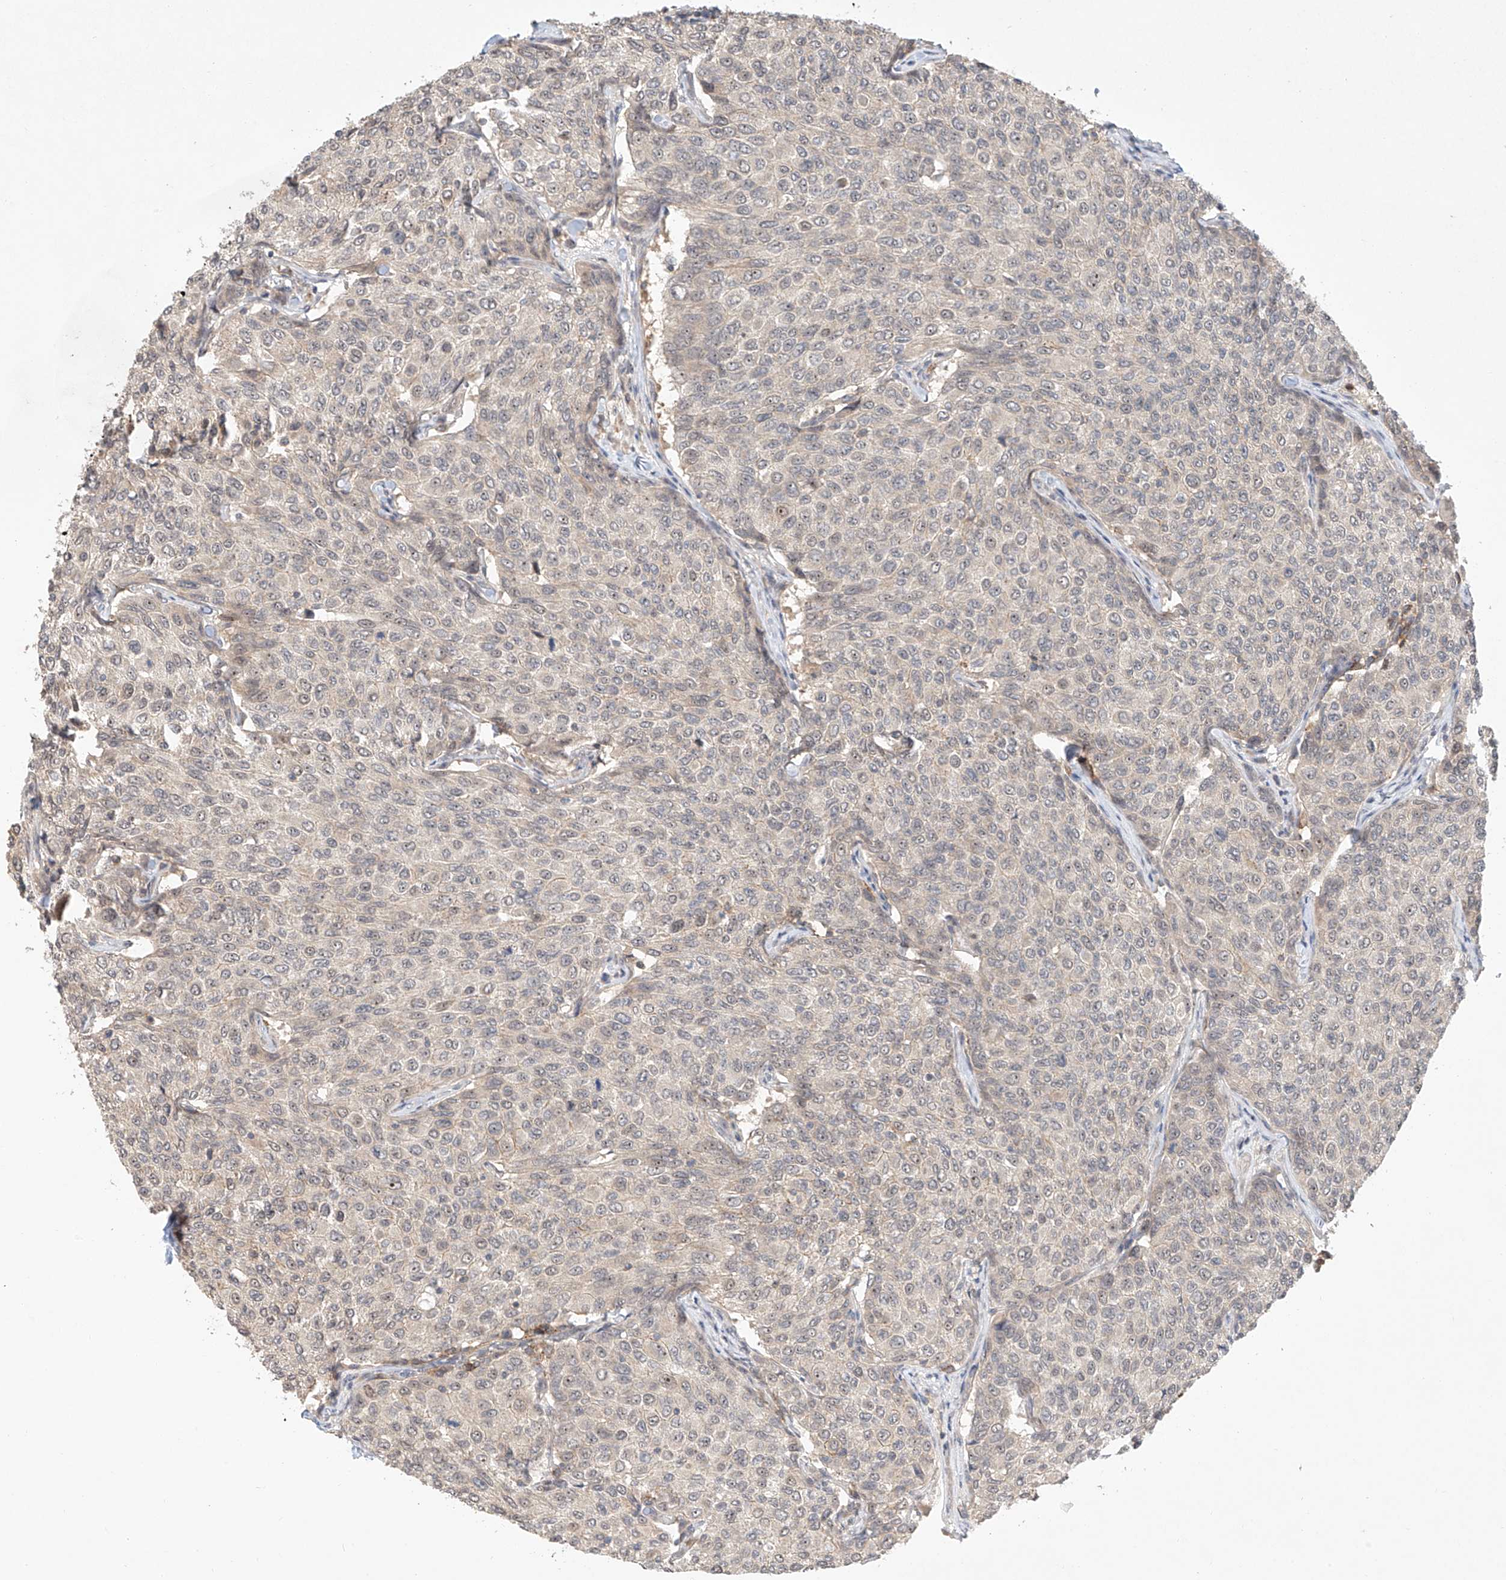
{"staining": {"intensity": "negative", "quantity": "none", "location": "none"}, "tissue": "breast cancer", "cell_type": "Tumor cells", "image_type": "cancer", "snomed": [{"axis": "morphology", "description": "Duct carcinoma"}, {"axis": "topography", "description": "Breast"}], "caption": "Breast invasive ductal carcinoma stained for a protein using immunohistochemistry shows no staining tumor cells.", "gene": "TASP1", "patient": {"sex": "female", "age": 55}}